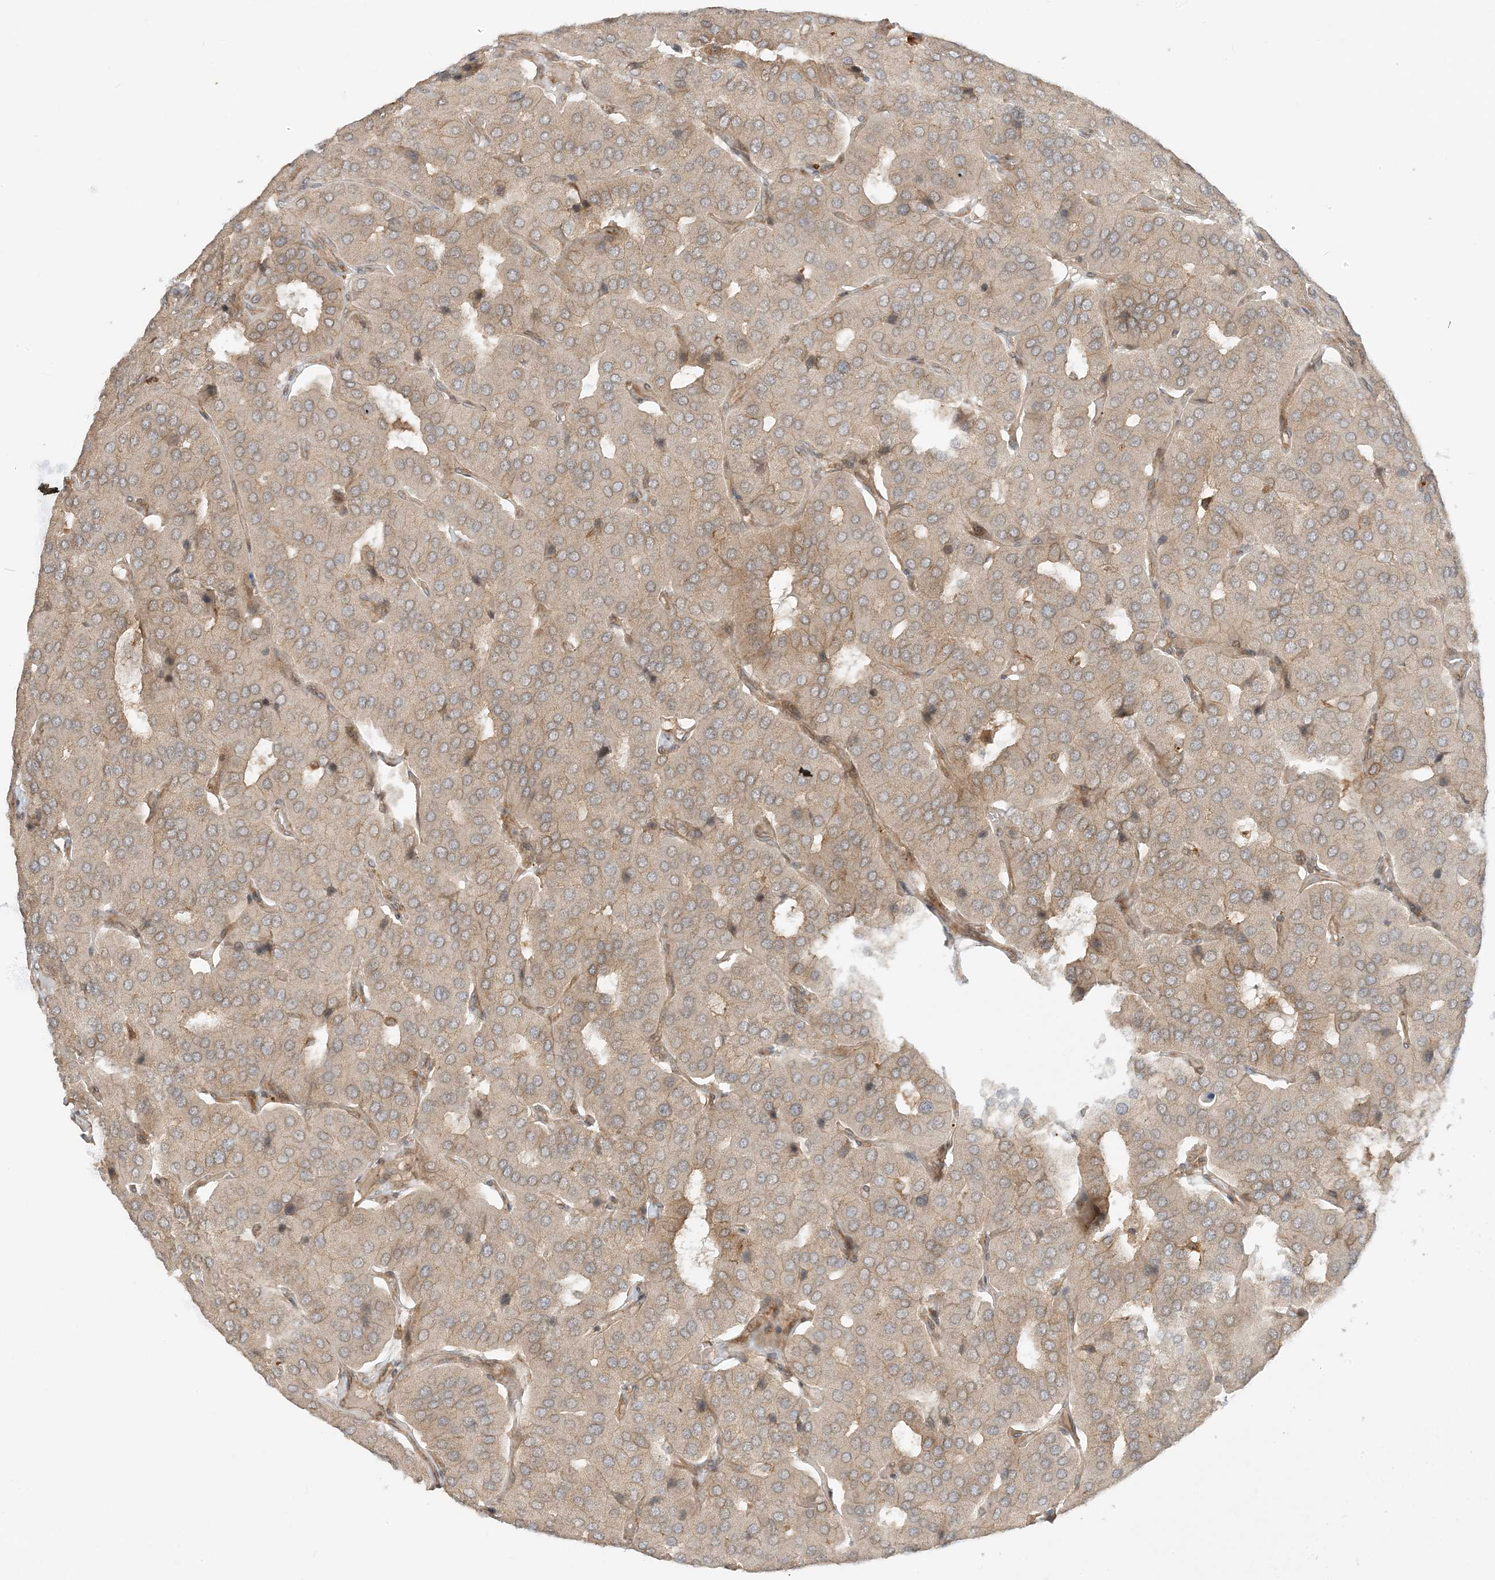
{"staining": {"intensity": "weak", "quantity": ">75%", "location": "cytoplasmic/membranous"}, "tissue": "parathyroid gland", "cell_type": "Glandular cells", "image_type": "normal", "snomed": [{"axis": "morphology", "description": "Normal tissue, NOS"}, {"axis": "morphology", "description": "Adenoma, NOS"}, {"axis": "topography", "description": "Parathyroid gland"}], "caption": "Immunohistochemistry (IHC) micrograph of unremarkable parathyroid gland stained for a protein (brown), which displays low levels of weak cytoplasmic/membranous positivity in about >75% of glandular cells.", "gene": "SCARF2", "patient": {"sex": "female", "age": 86}}